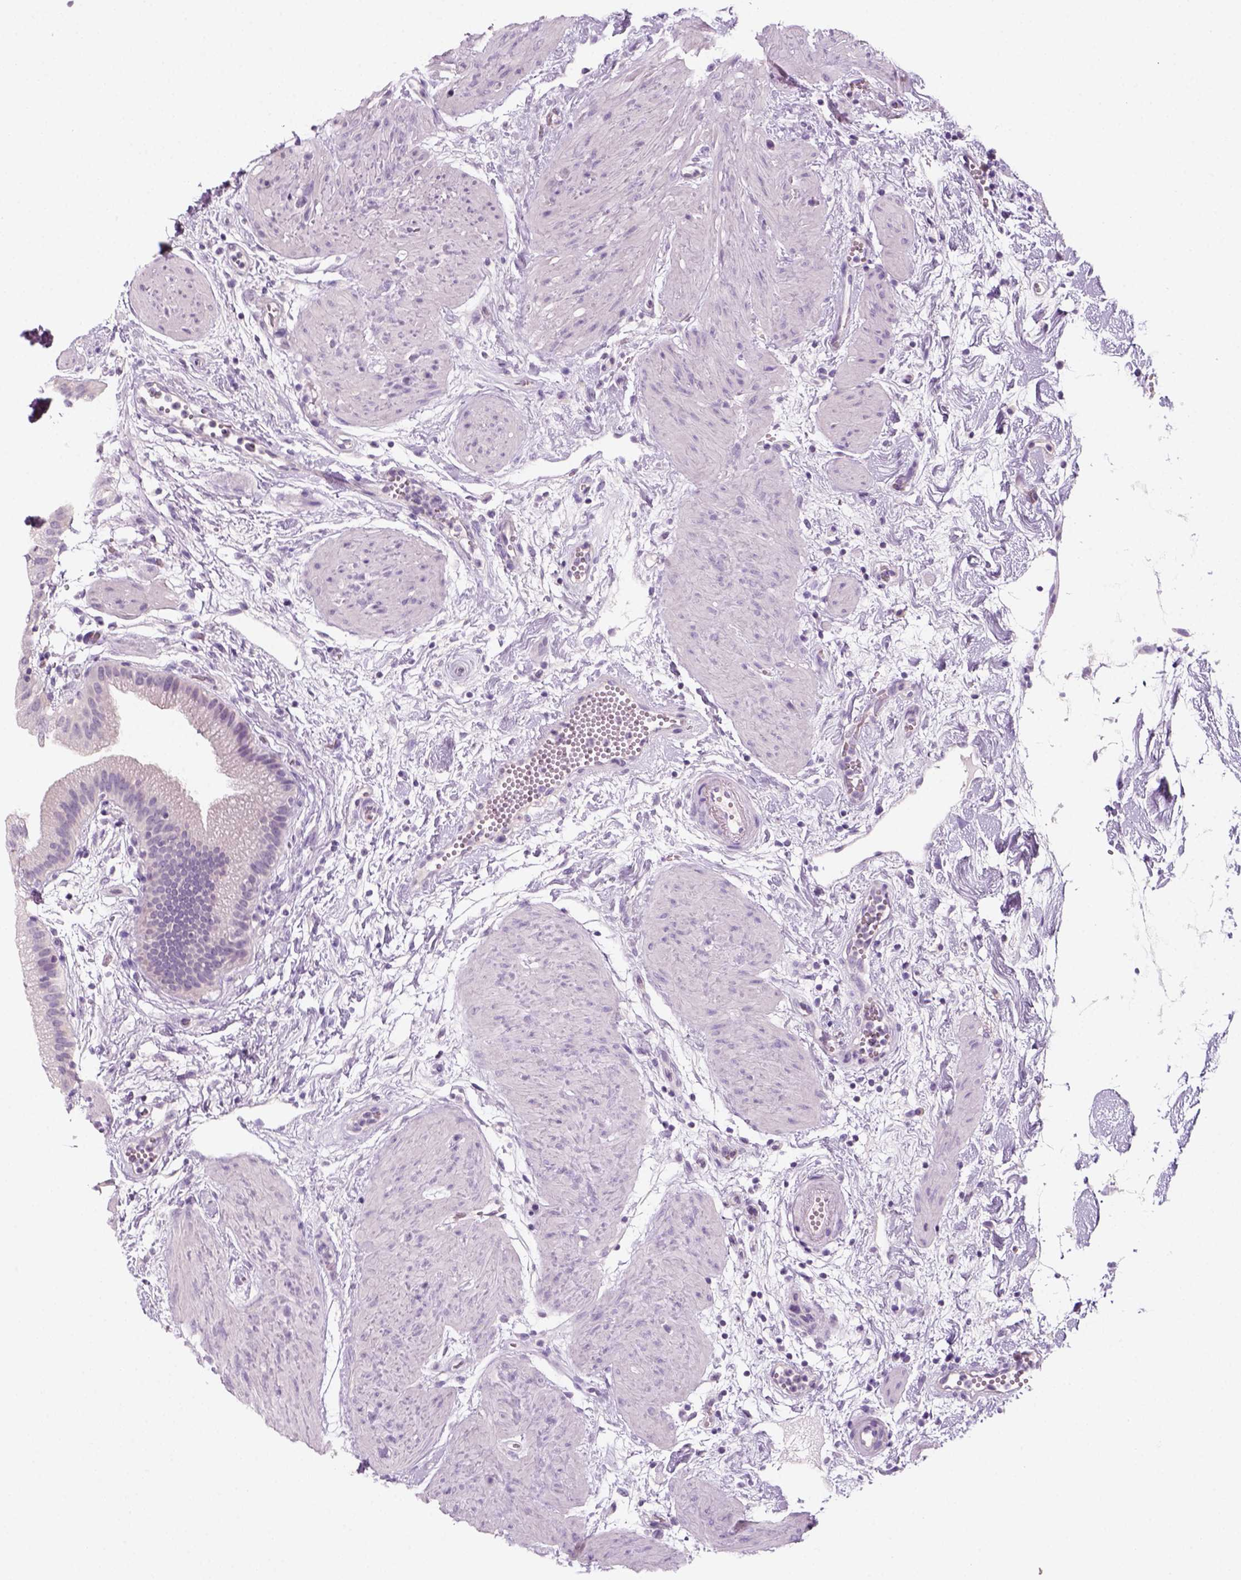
{"staining": {"intensity": "negative", "quantity": "none", "location": "none"}, "tissue": "gallbladder", "cell_type": "Glandular cells", "image_type": "normal", "snomed": [{"axis": "morphology", "description": "Normal tissue, NOS"}, {"axis": "topography", "description": "Gallbladder"}], "caption": "Immunohistochemistry histopathology image of normal gallbladder: gallbladder stained with DAB shows no significant protein expression in glandular cells.", "gene": "KRT25", "patient": {"sex": "female", "age": 65}}